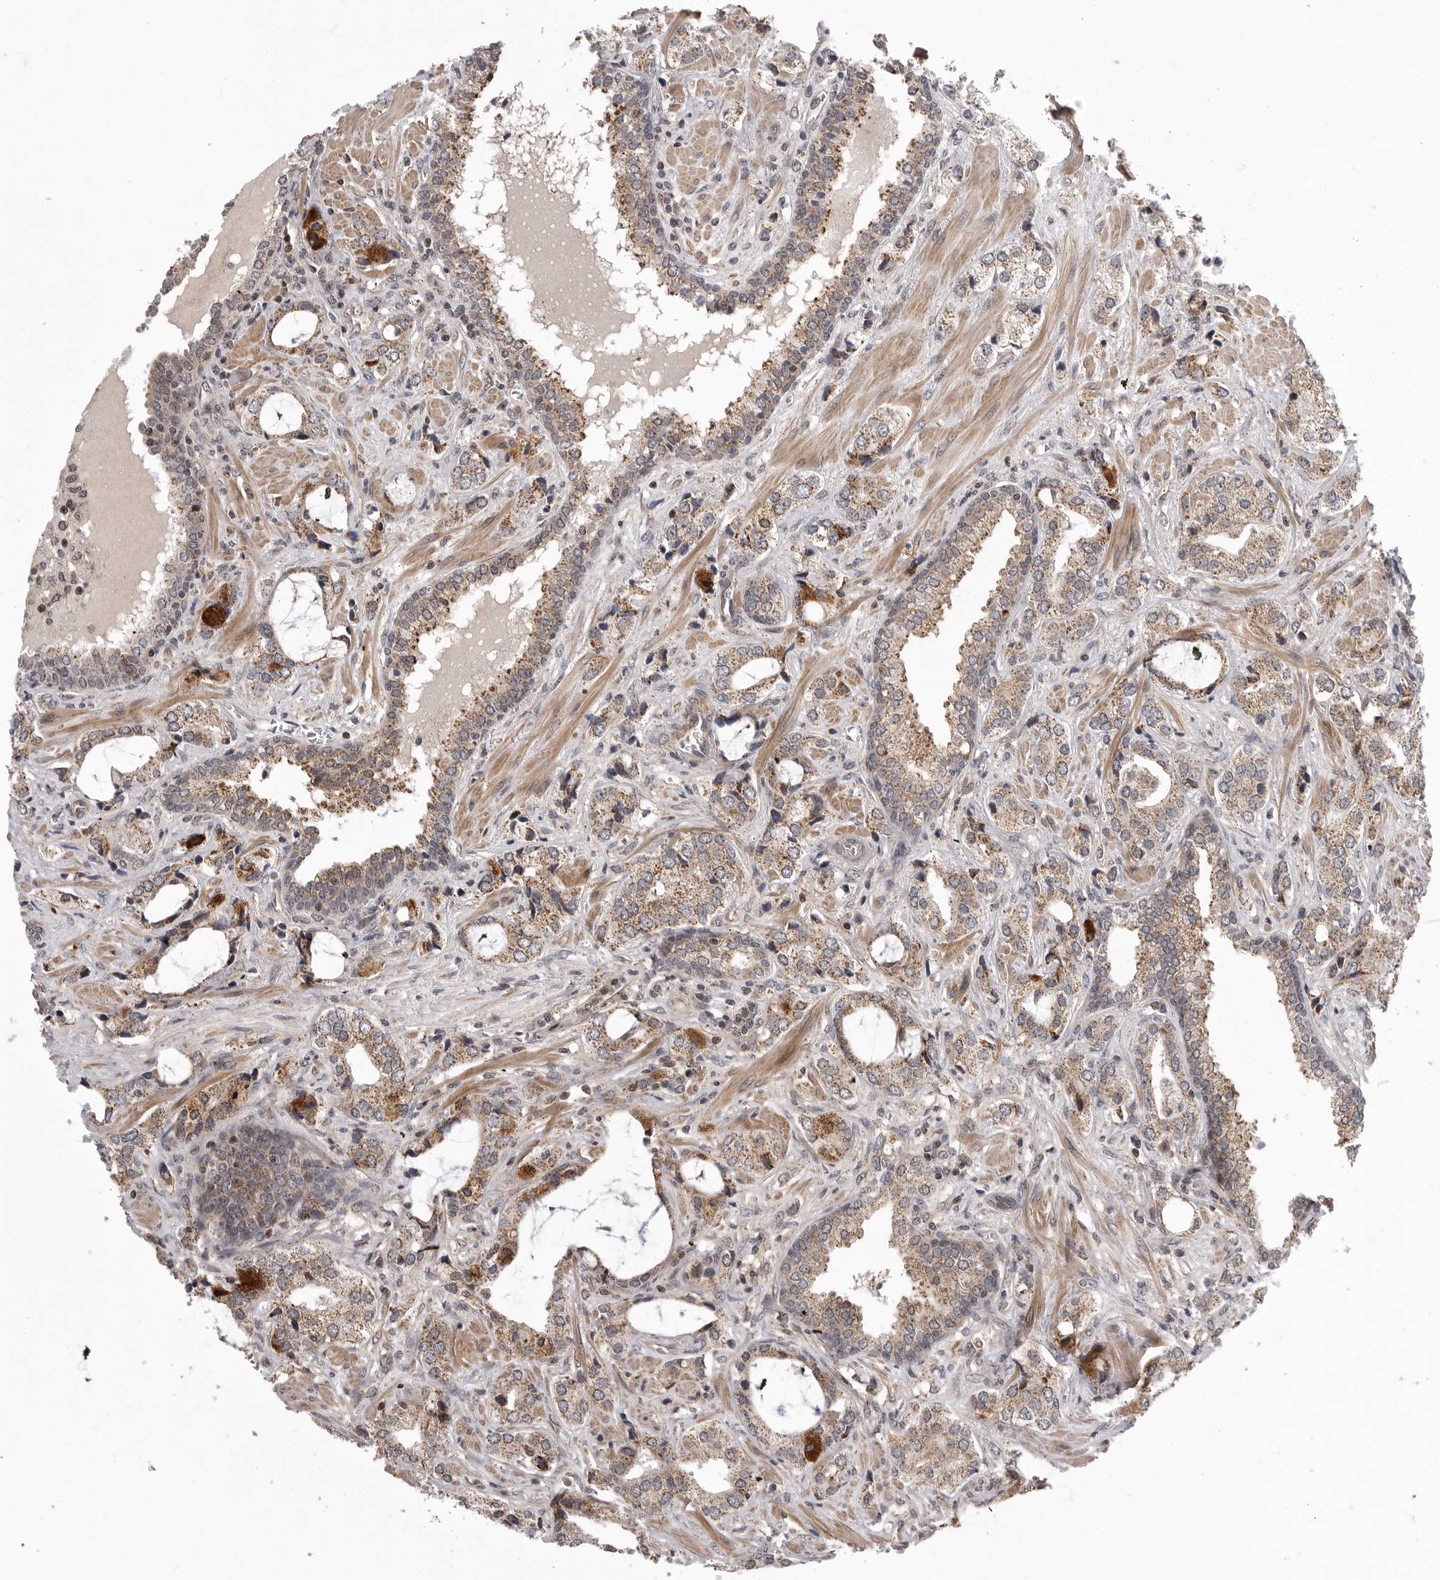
{"staining": {"intensity": "moderate", "quantity": ">75%", "location": "cytoplasmic/membranous"}, "tissue": "prostate cancer", "cell_type": "Tumor cells", "image_type": "cancer", "snomed": [{"axis": "morphology", "description": "Adenocarcinoma, High grade"}, {"axis": "topography", "description": "Prostate"}], "caption": "Human adenocarcinoma (high-grade) (prostate) stained with a brown dye demonstrates moderate cytoplasmic/membranous positive positivity in about >75% of tumor cells.", "gene": "TMPRSS11F", "patient": {"sex": "male", "age": 66}}